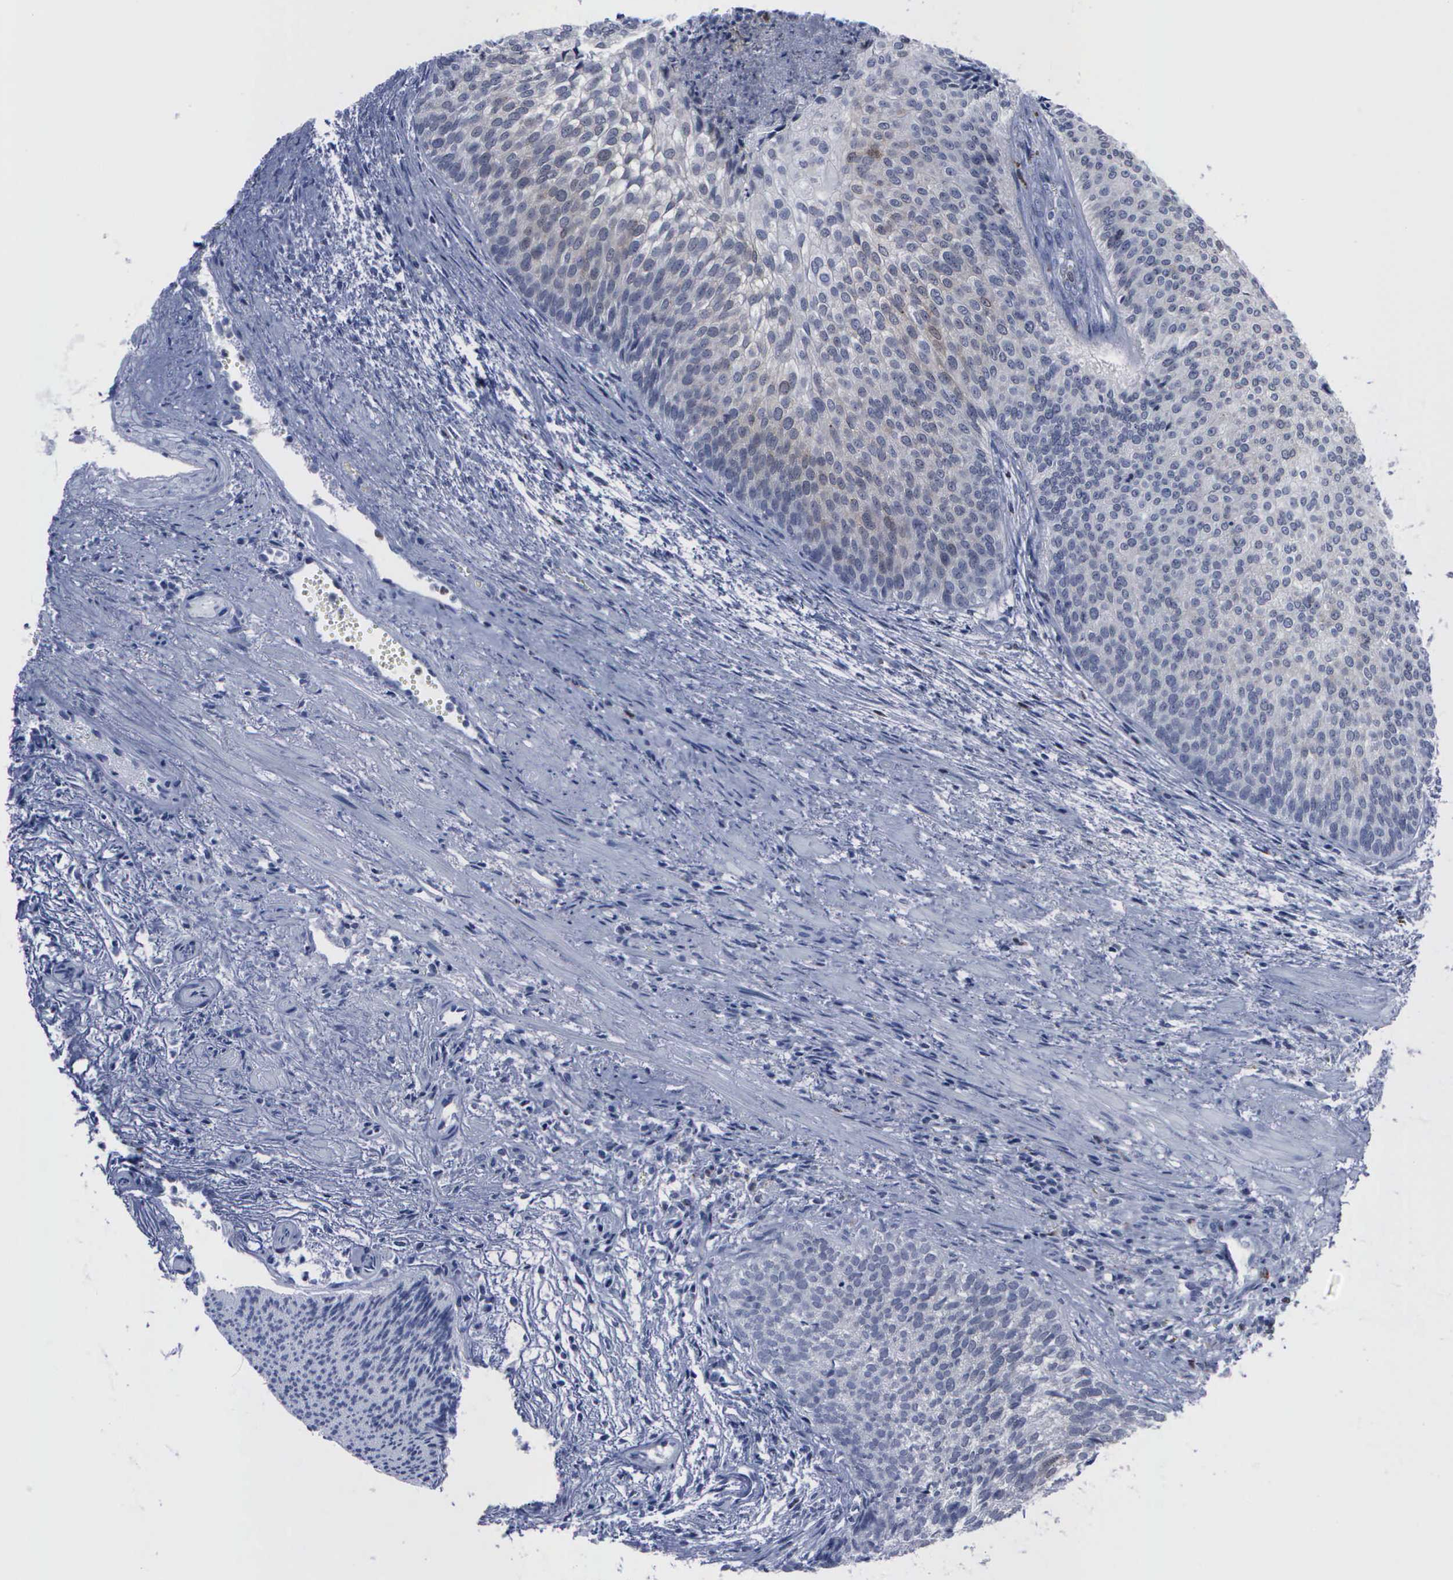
{"staining": {"intensity": "negative", "quantity": "none", "location": "none"}, "tissue": "urothelial cancer", "cell_type": "Tumor cells", "image_type": "cancer", "snomed": [{"axis": "morphology", "description": "Urothelial carcinoma, Low grade"}, {"axis": "topography", "description": "Urinary bladder"}], "caption": "A high-resolution image shows IHC staining of urothelial carcinoma (low-grade), which demonstrates no significant staining in tumor cells.", "gene": "CSTA", "patient": {"sex": "male", "age": 84}}